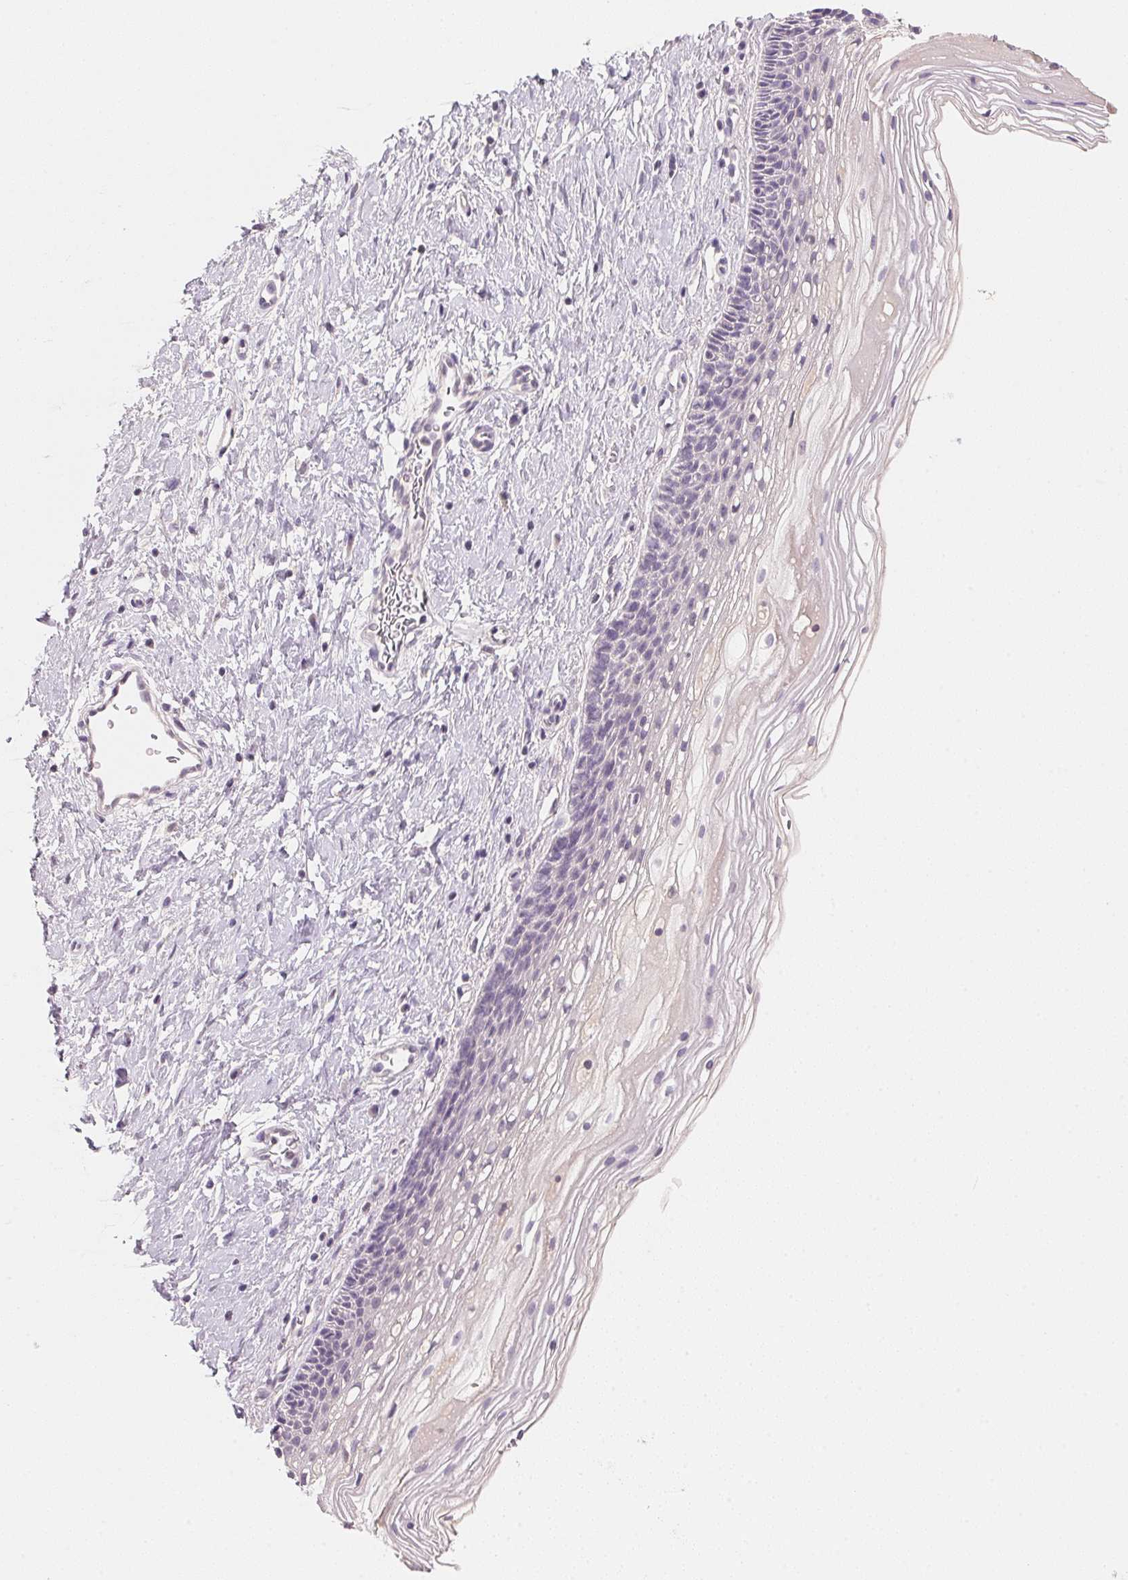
{"staining": {"intensity": "negative", "quantity": "none", "location": "none"}, "tissue": "cervix", "cell_type": "Glandular cells", "image_type": "normal", "snomed": [{"axis": "morphology", "description": "Normal tissue, NOS"}, {"axis": "topography", "description": "Cervix"}], "caption": "Immunohistochemistry (IHC) image of unremarkable cervix: cervix stained with DAB reveals no significant protein positivity in glandular cells.", "gene": "MCOLN3", "patient": {"sex": "female", "age": 34}}